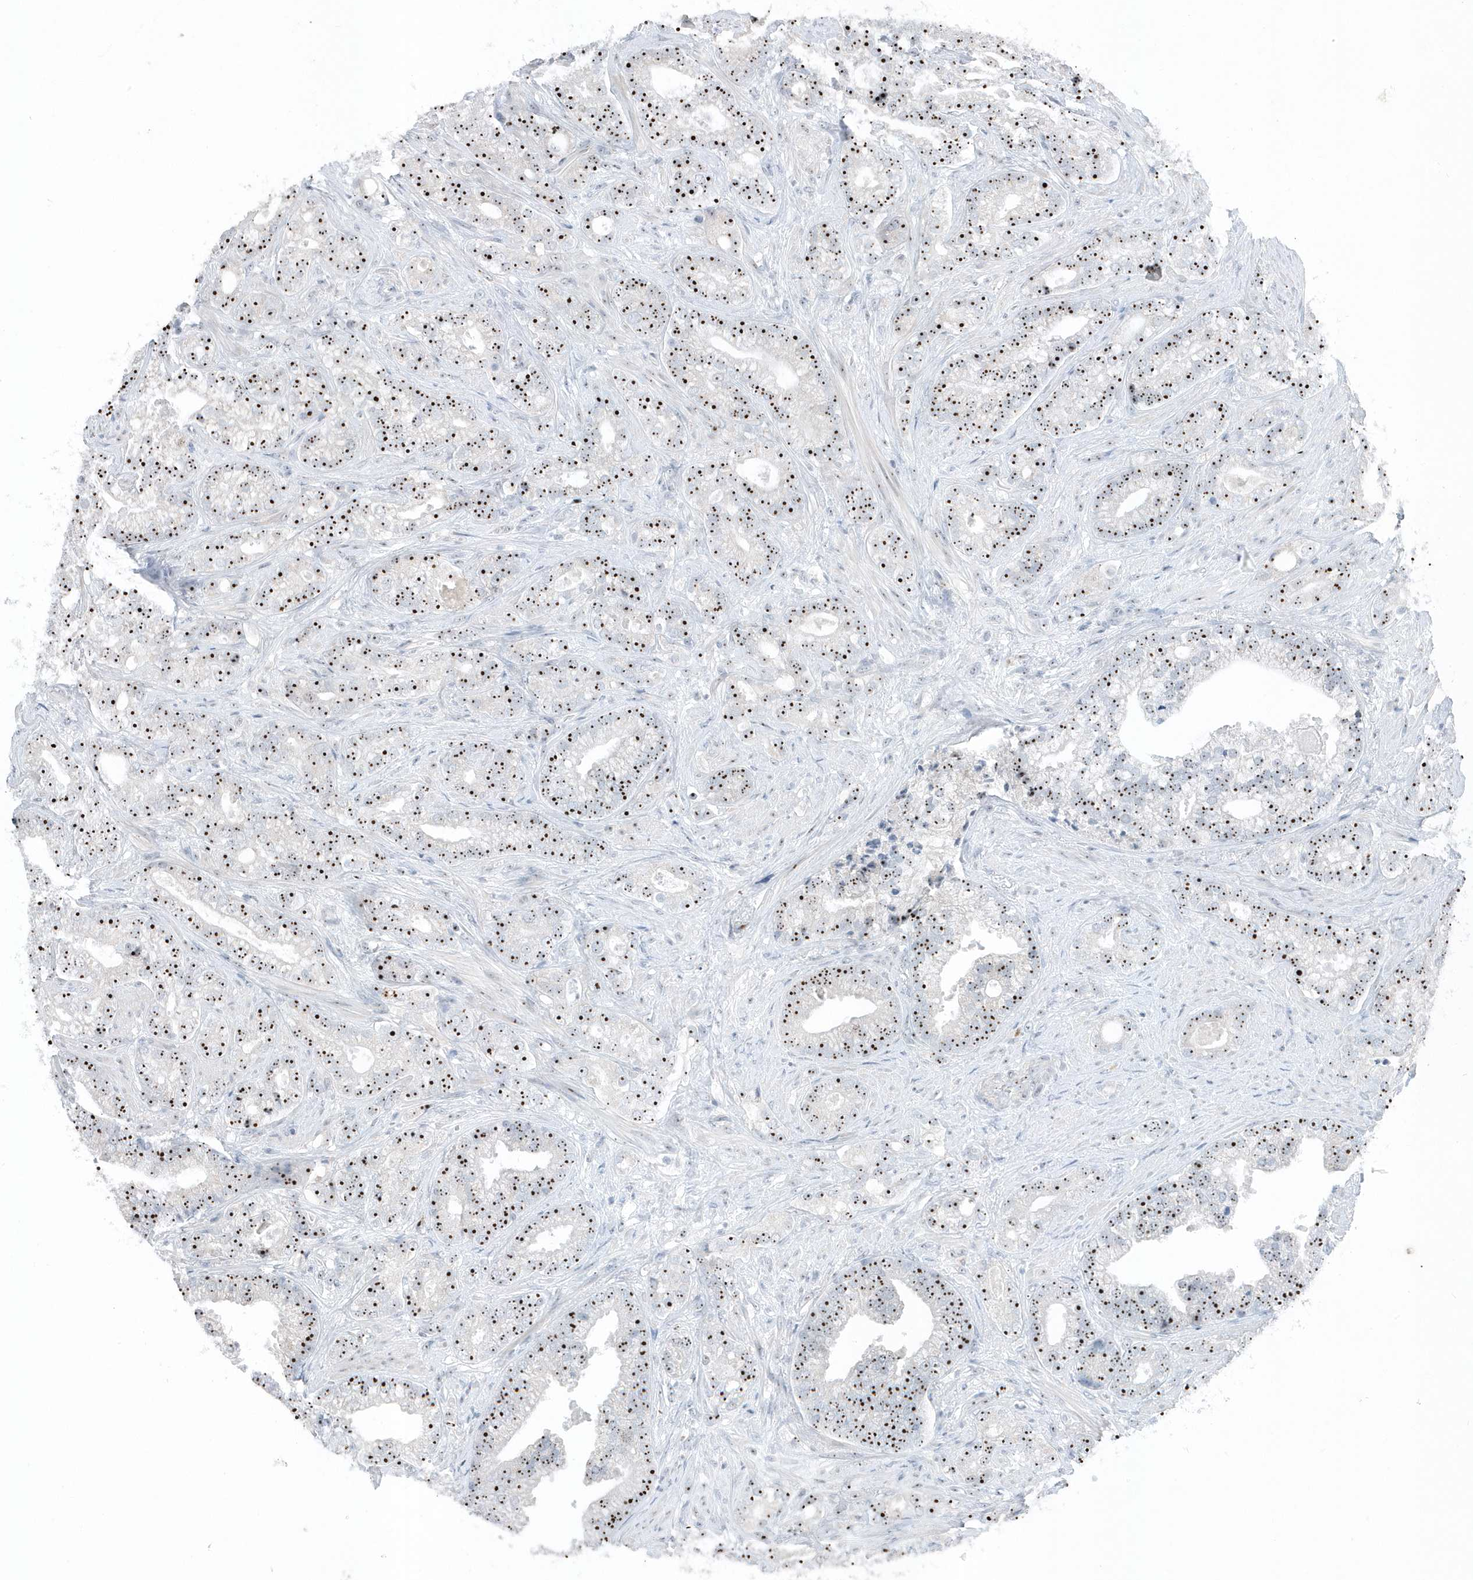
{"staining": {"intensity": "strong", "quantity": ">75%", "location": "nuclear"}, "tissue": "prostate cancer", "cell_type": "Tumor cells", "image_type": "cancer", "snomed": [{"axis": "morphology", "description": "Adenocarcinoma, High grade"}, {"axis": "topography", "description": "Prostate and seminal vesicle, NOS"}], "caption": "A brown stain highlights strong nuclear staining of a protein in human prostate cancer tumor cells.", "gene": "RPF2", "patient": {"sex": "male", "age": 67}}